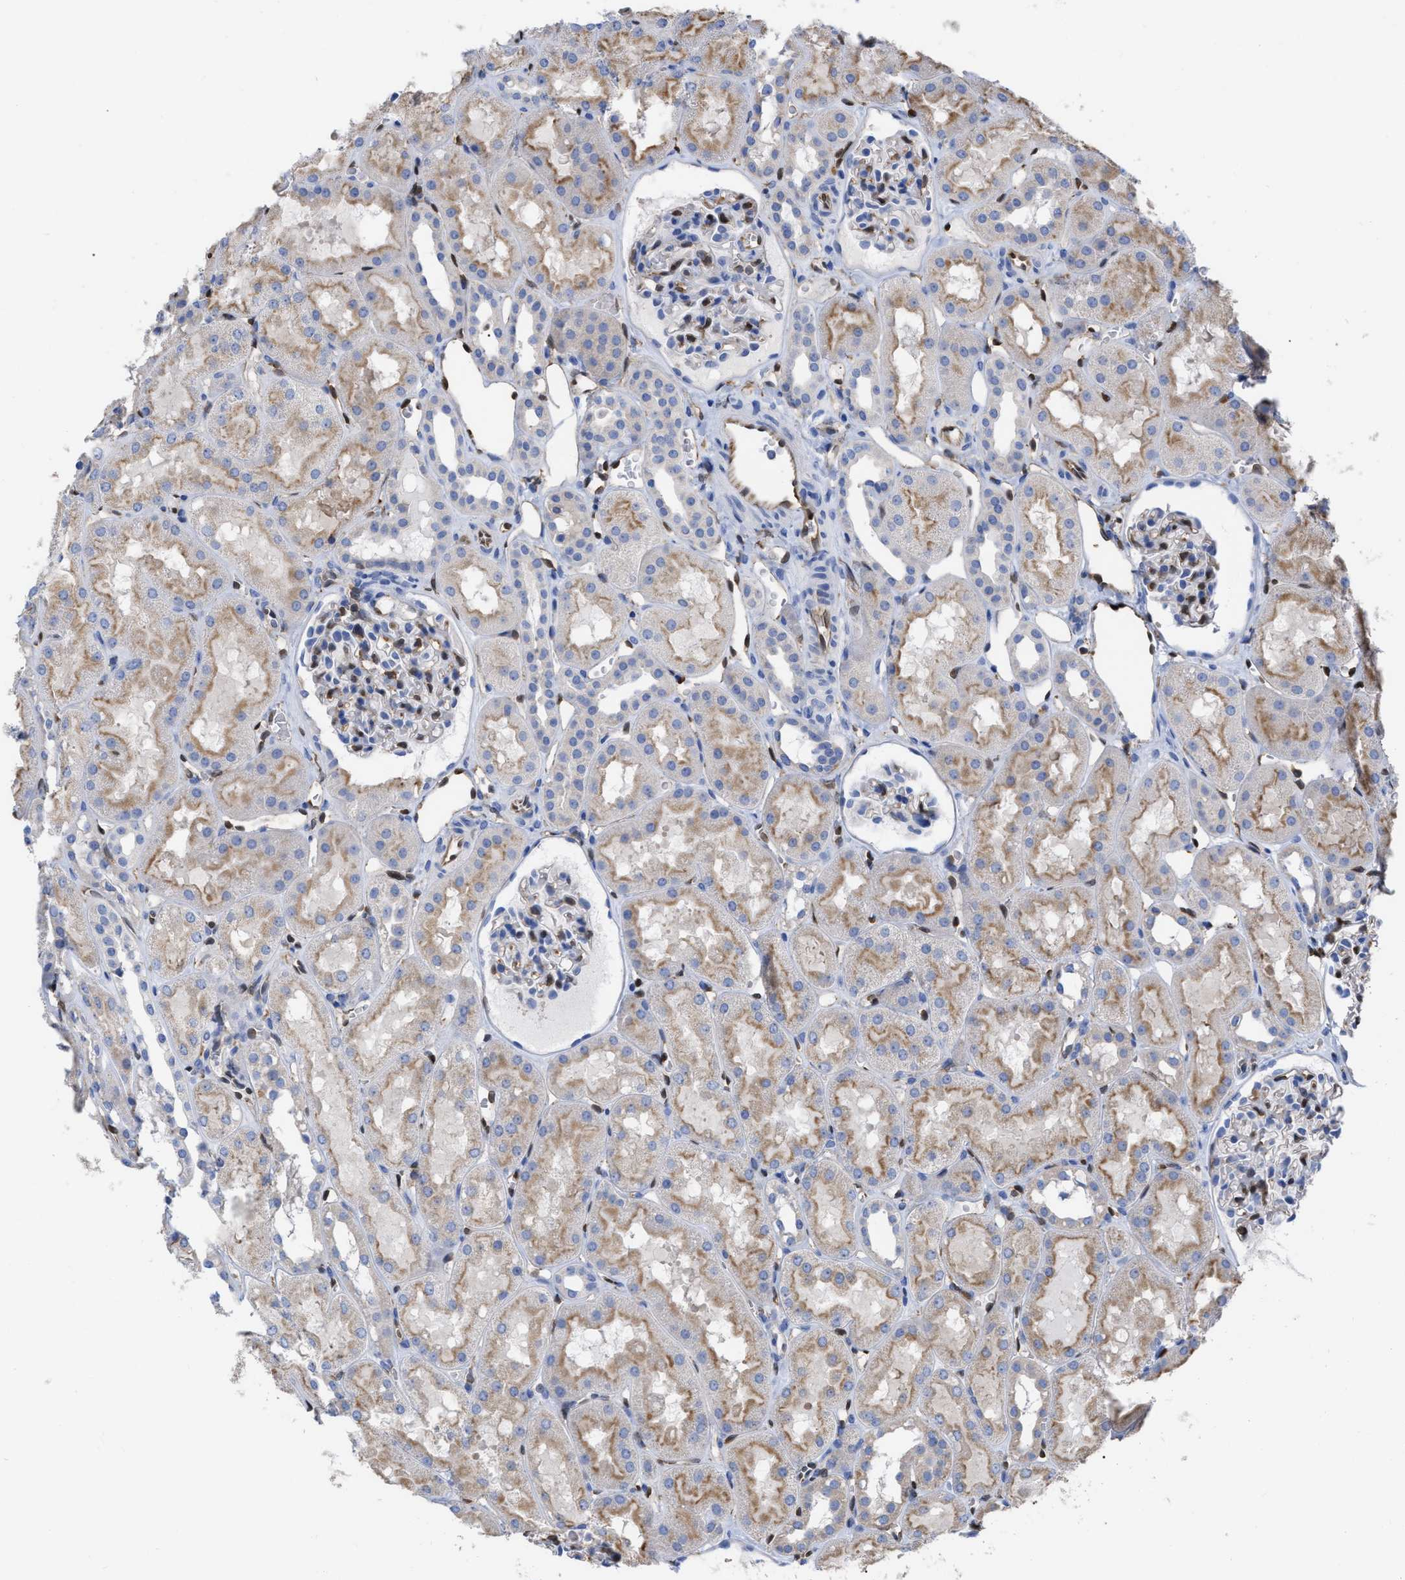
{"staining": {"intensity": "moderate", "quantity": "<25%", "location": "cytoplasmic/membranous,nuclear"}, "tissue": "kidney", "cell_type": "Cells in glomeruli", "image_type": "normal", "snomed": [{"axis": "morphology", "description": "Normal tissue, NOS"}, {"axis": "topography", "description": "Kidney"}, {"axis": "topography", "description": "Urinary bladder"}], "caption": "Immunohistochemistry (DAB) staining of normal kidney shows moderate cytoplasmic/membranous,nuclear protein staining in about <25% of cells in glomeruli.", "gene": "GIMAP4", "patient": {"sex": "male", "age": 16}}